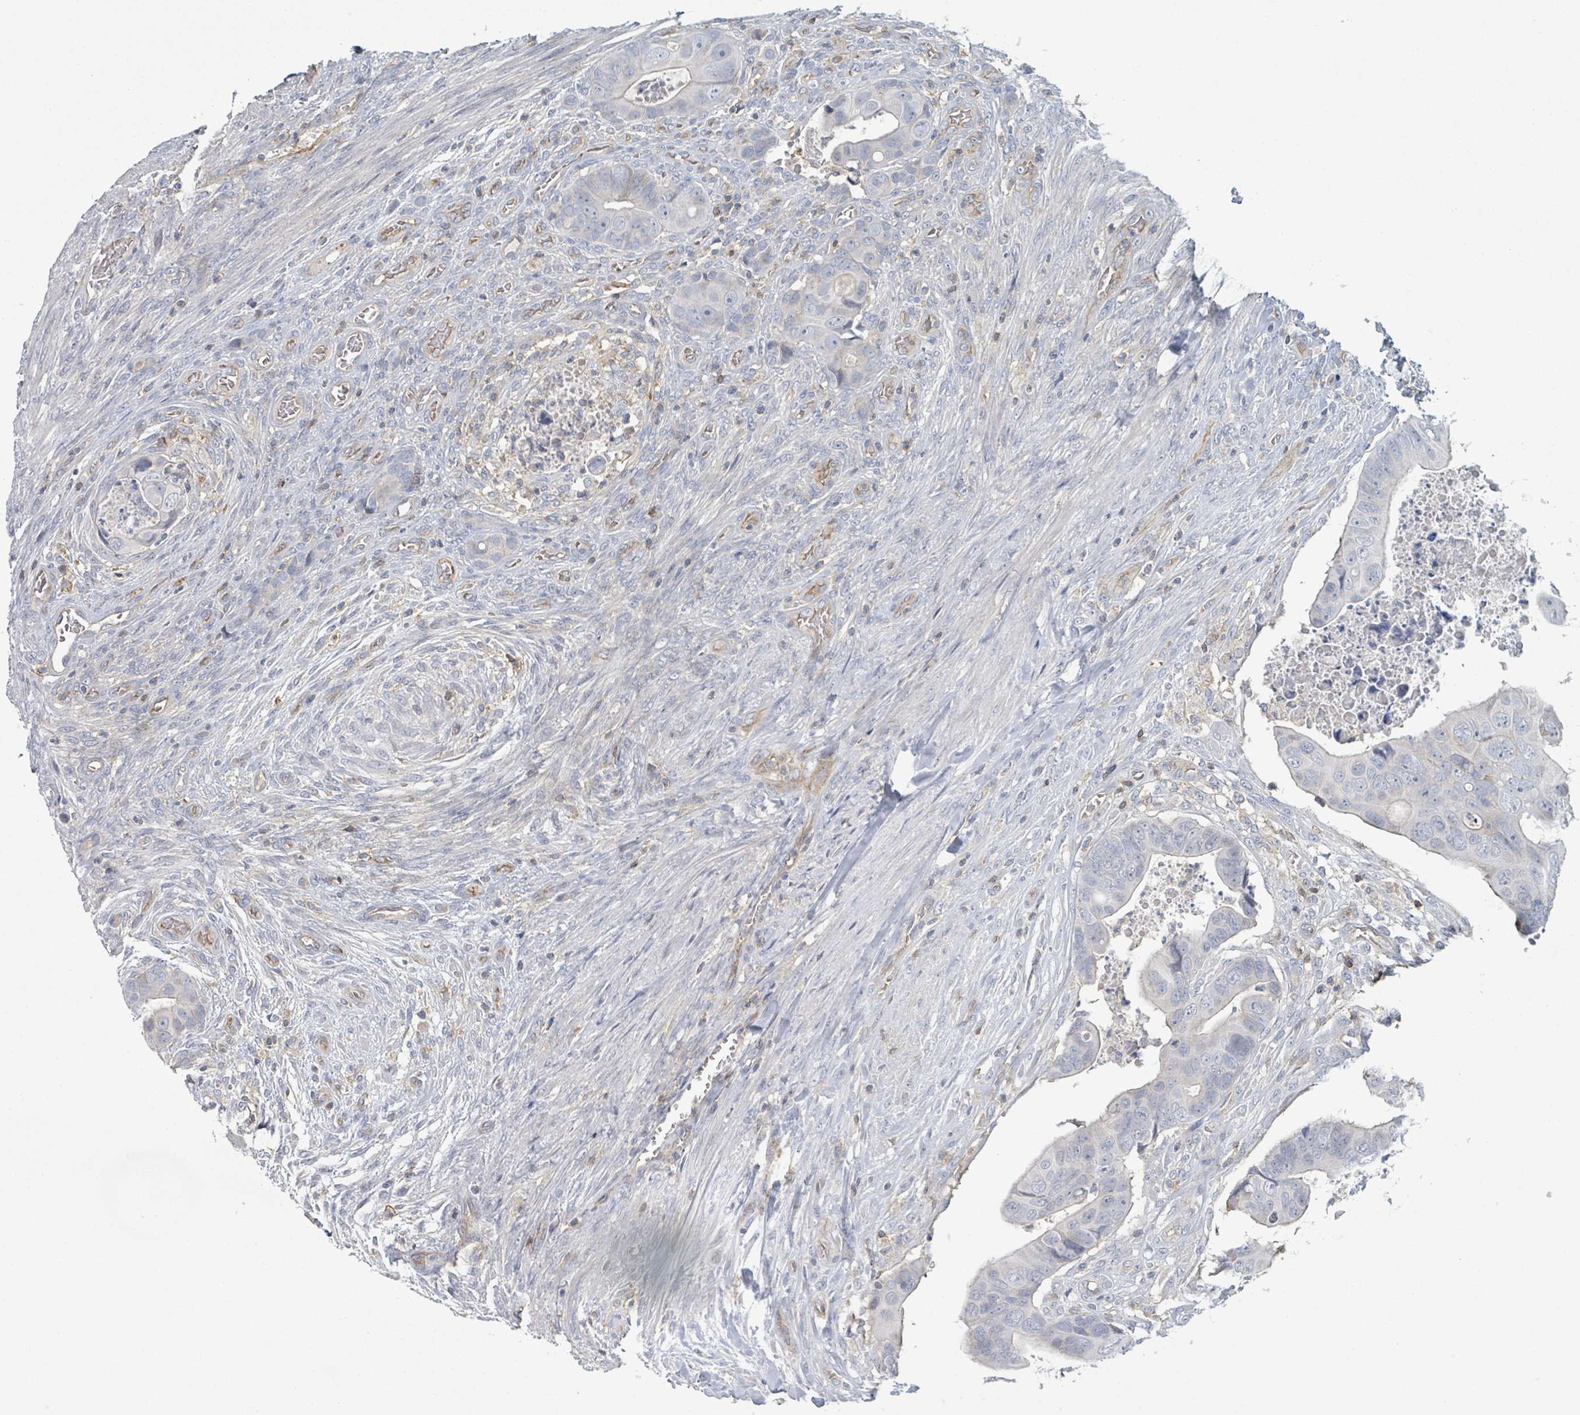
{"staining": {"intensity": "negative", "quantity": "none", "location": "none"}, "tissue": "colorectal cancer", "cell_type": "Tumor cells", "image_type": "cancer", "snomed": [{"axis": "morphology", "description": "Adenocarcinoma, NOS"}, {"axis": "topography", "description": "Rectum"}], "caption": "Tumor cells show no significant expression in colorectal cancer. (Brightfield microscopy of DAB IHC at high magnification).", "gene": "TNFRSF14", "patient": {"sex": "female", "age": 78}}